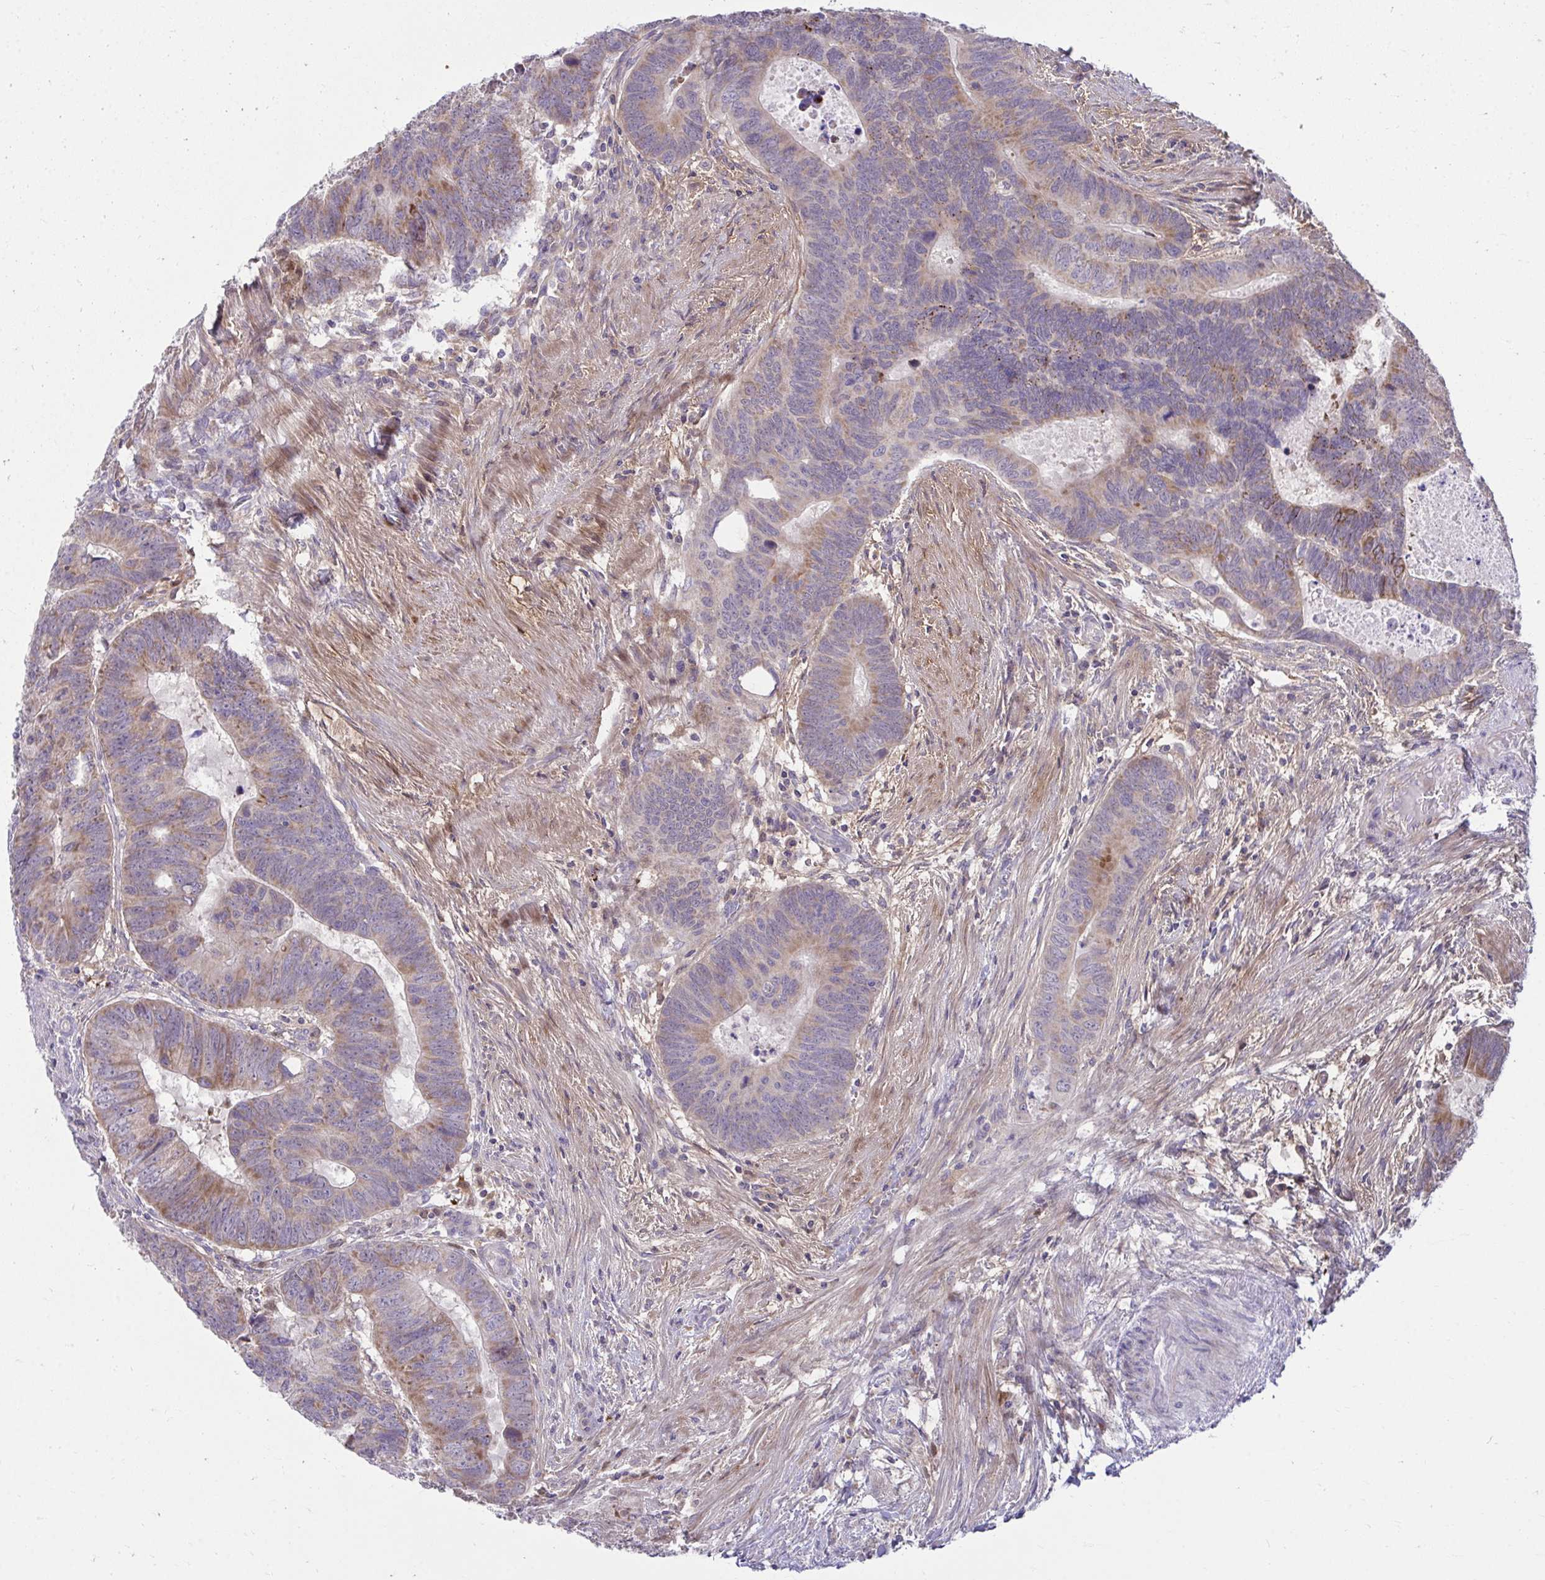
{"staining": {"intensity": "moderate", "quantity": "25%-75%", "location": "cytoplasmic/membranous"}, "tissue": "colorectal cancer", "cell_type": "Tumor cells", "image_type": "cancer", "snomed": [{"axis": "morphology", "description": "Adenocarcinoma, NOS"}, {"axis": "topography", "description": "Colon"}], "caption": "Protein staining displays moderate cytoplasmic/membranous expression in approximately 25%-75% of tumor cells in colorectal cancer (adenocarcinoma).", "gene": "C16orf54", "patient": {"sex": "male", "age": 62}}